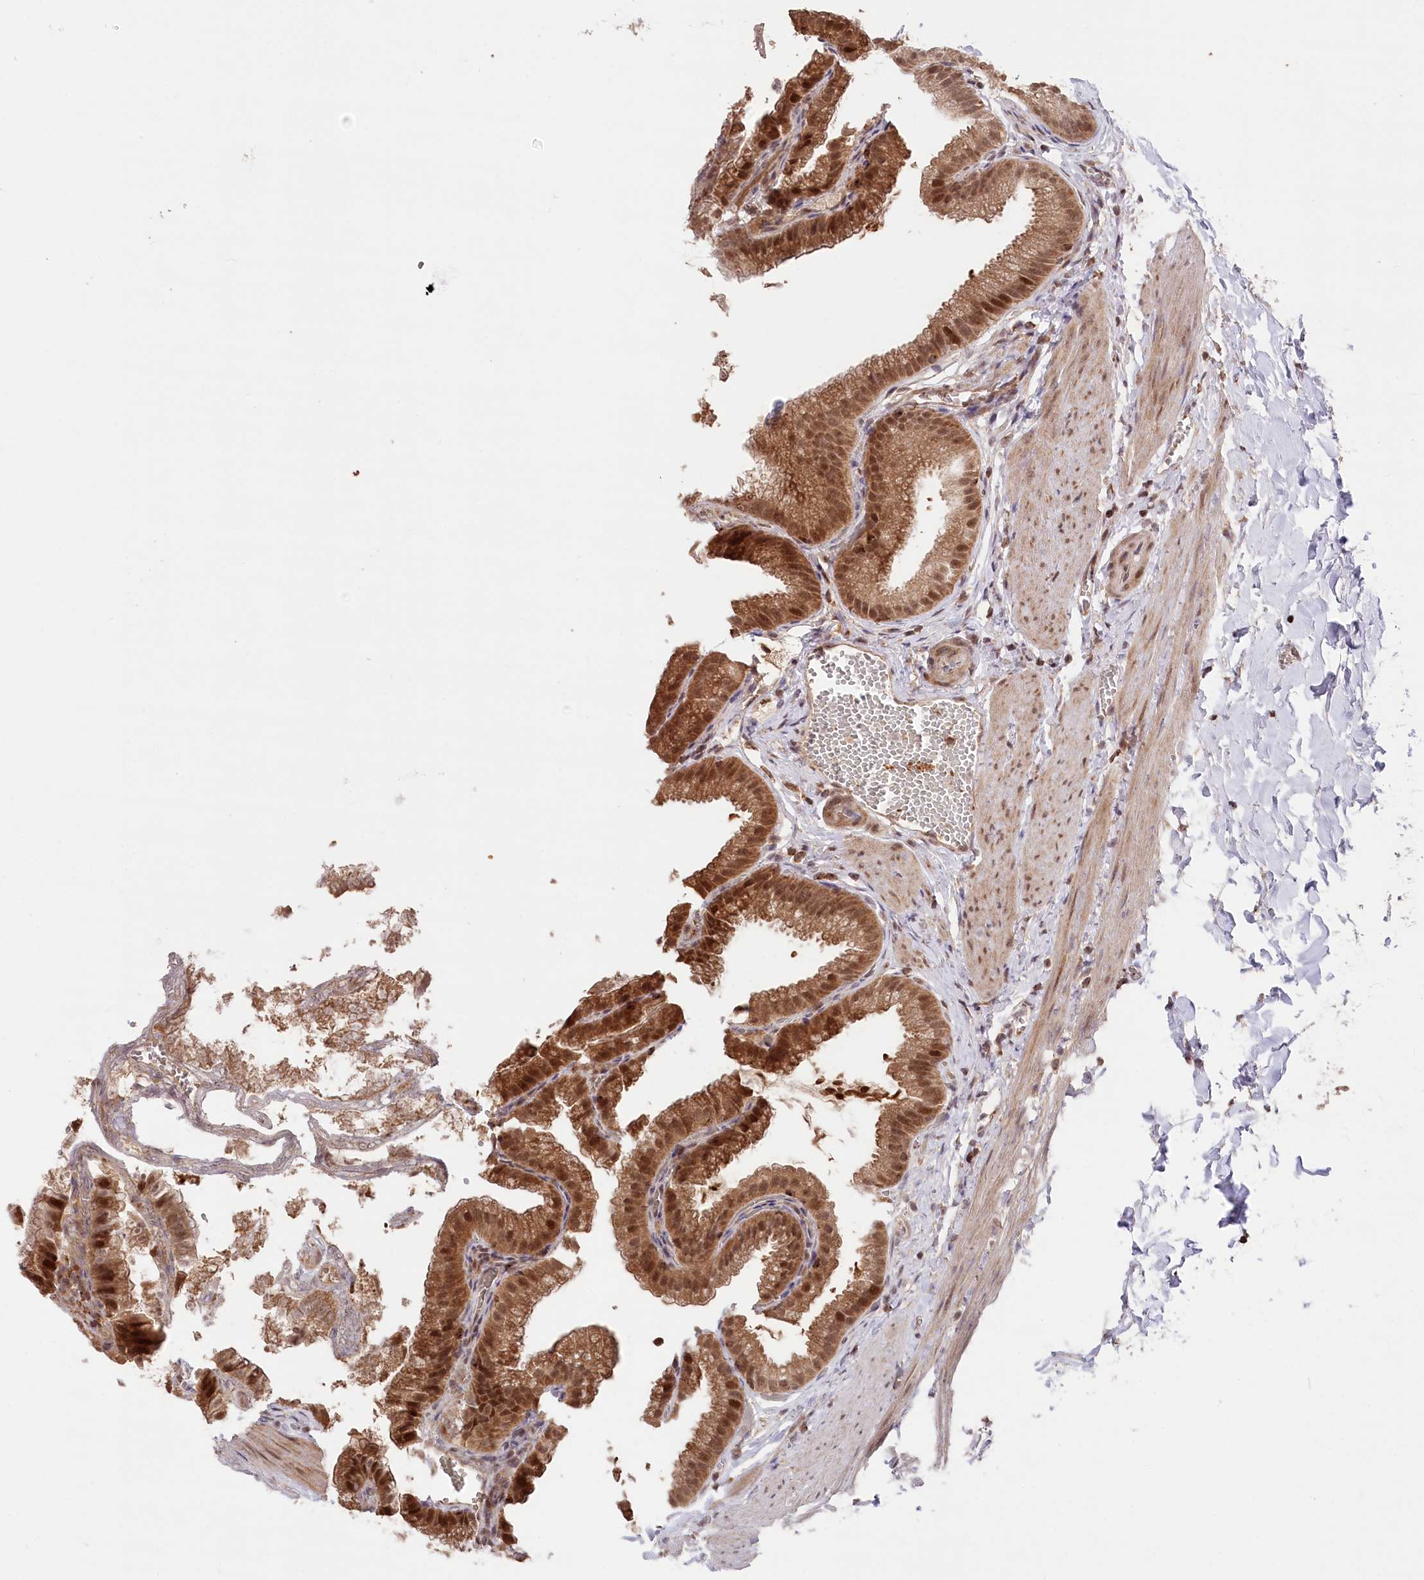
{"staining": {"intensity": "strong", "quantity": ">75%", "location": "cytoplasmic/membranous,nuclear"}, "tissue": "gallbladder", "cell_type": "Glandular cells", "image_type": "normal", "snomed": [{"axis": "morphology", "description": "Normal tissue, NOS"}, {"axis": "topography", "description": "Gallbladder"}], "caption": "Immunohistochemistry of normal gallbladder reveals high levels of strong cytoplasmic/membranous,nuclear staining in approximately >75% of glandular cells. The protein is stained brown, and the nuclei are stained in blue (DAB (3,3'-diaminobenzidine) IHC with brightfield microscopy, high magnification).", "gene": "CCSER2", "patient": {"sex": "male", "age": 38}}